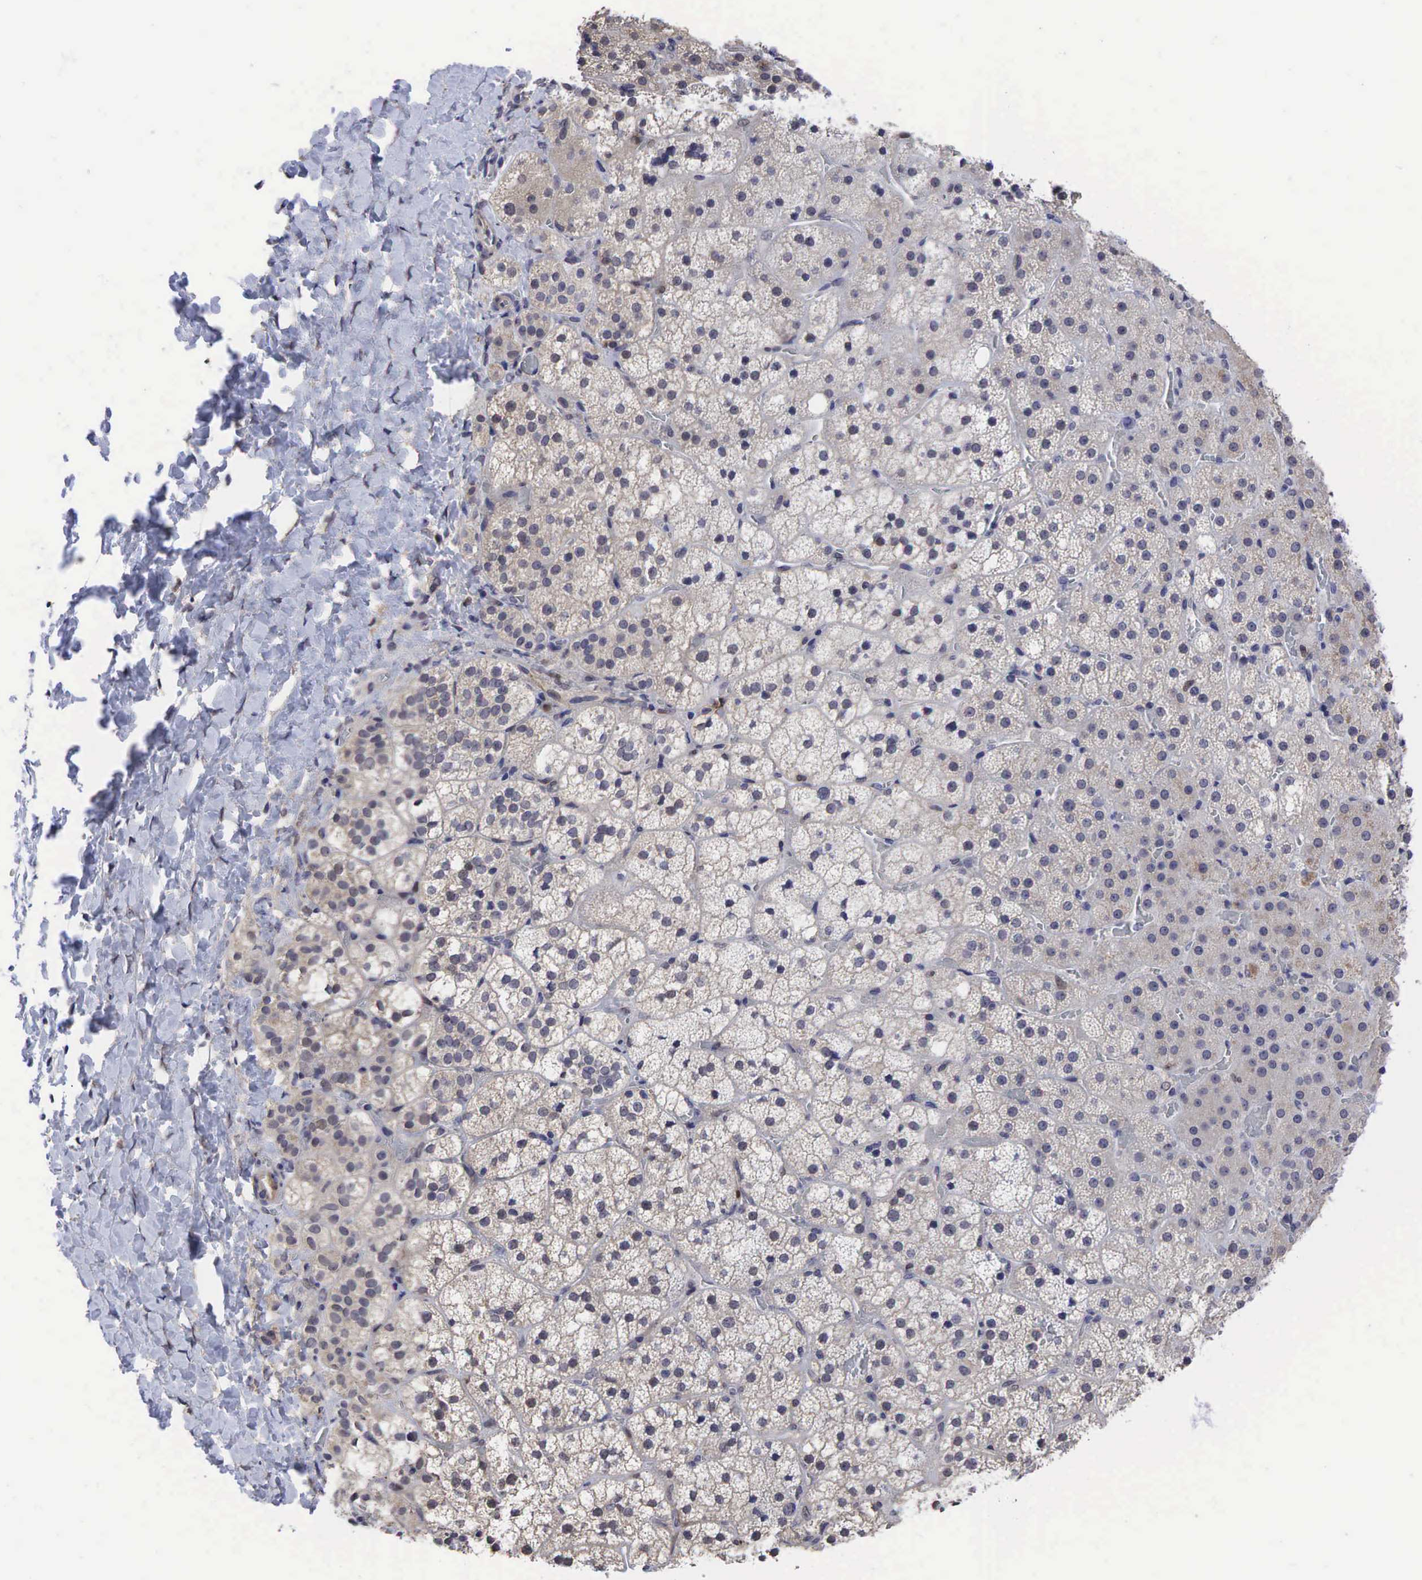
{"staining": {"intensity": "moderate", "quantity": "<25%", "location": "cytoplasmic/membranous"}, "tissue": "adrenal gland", "cell_type": "Glandular cells", "image_type": "normal", "snomed": [{"axis": "morphology", "description": "Normal tissue, NOS"}, {"axis": "topography", "description": "Adrenal gland"}], "caption": "The immunohistochemical stain shows moderate cytoplasmic/membranous positivity in glandular cells of normal adrenal gland. (DAB IHC, brown staining for protein, blue staining for nuclei).", "gene": "CCND1", "patient": {"sex": "male", "age": 53}}